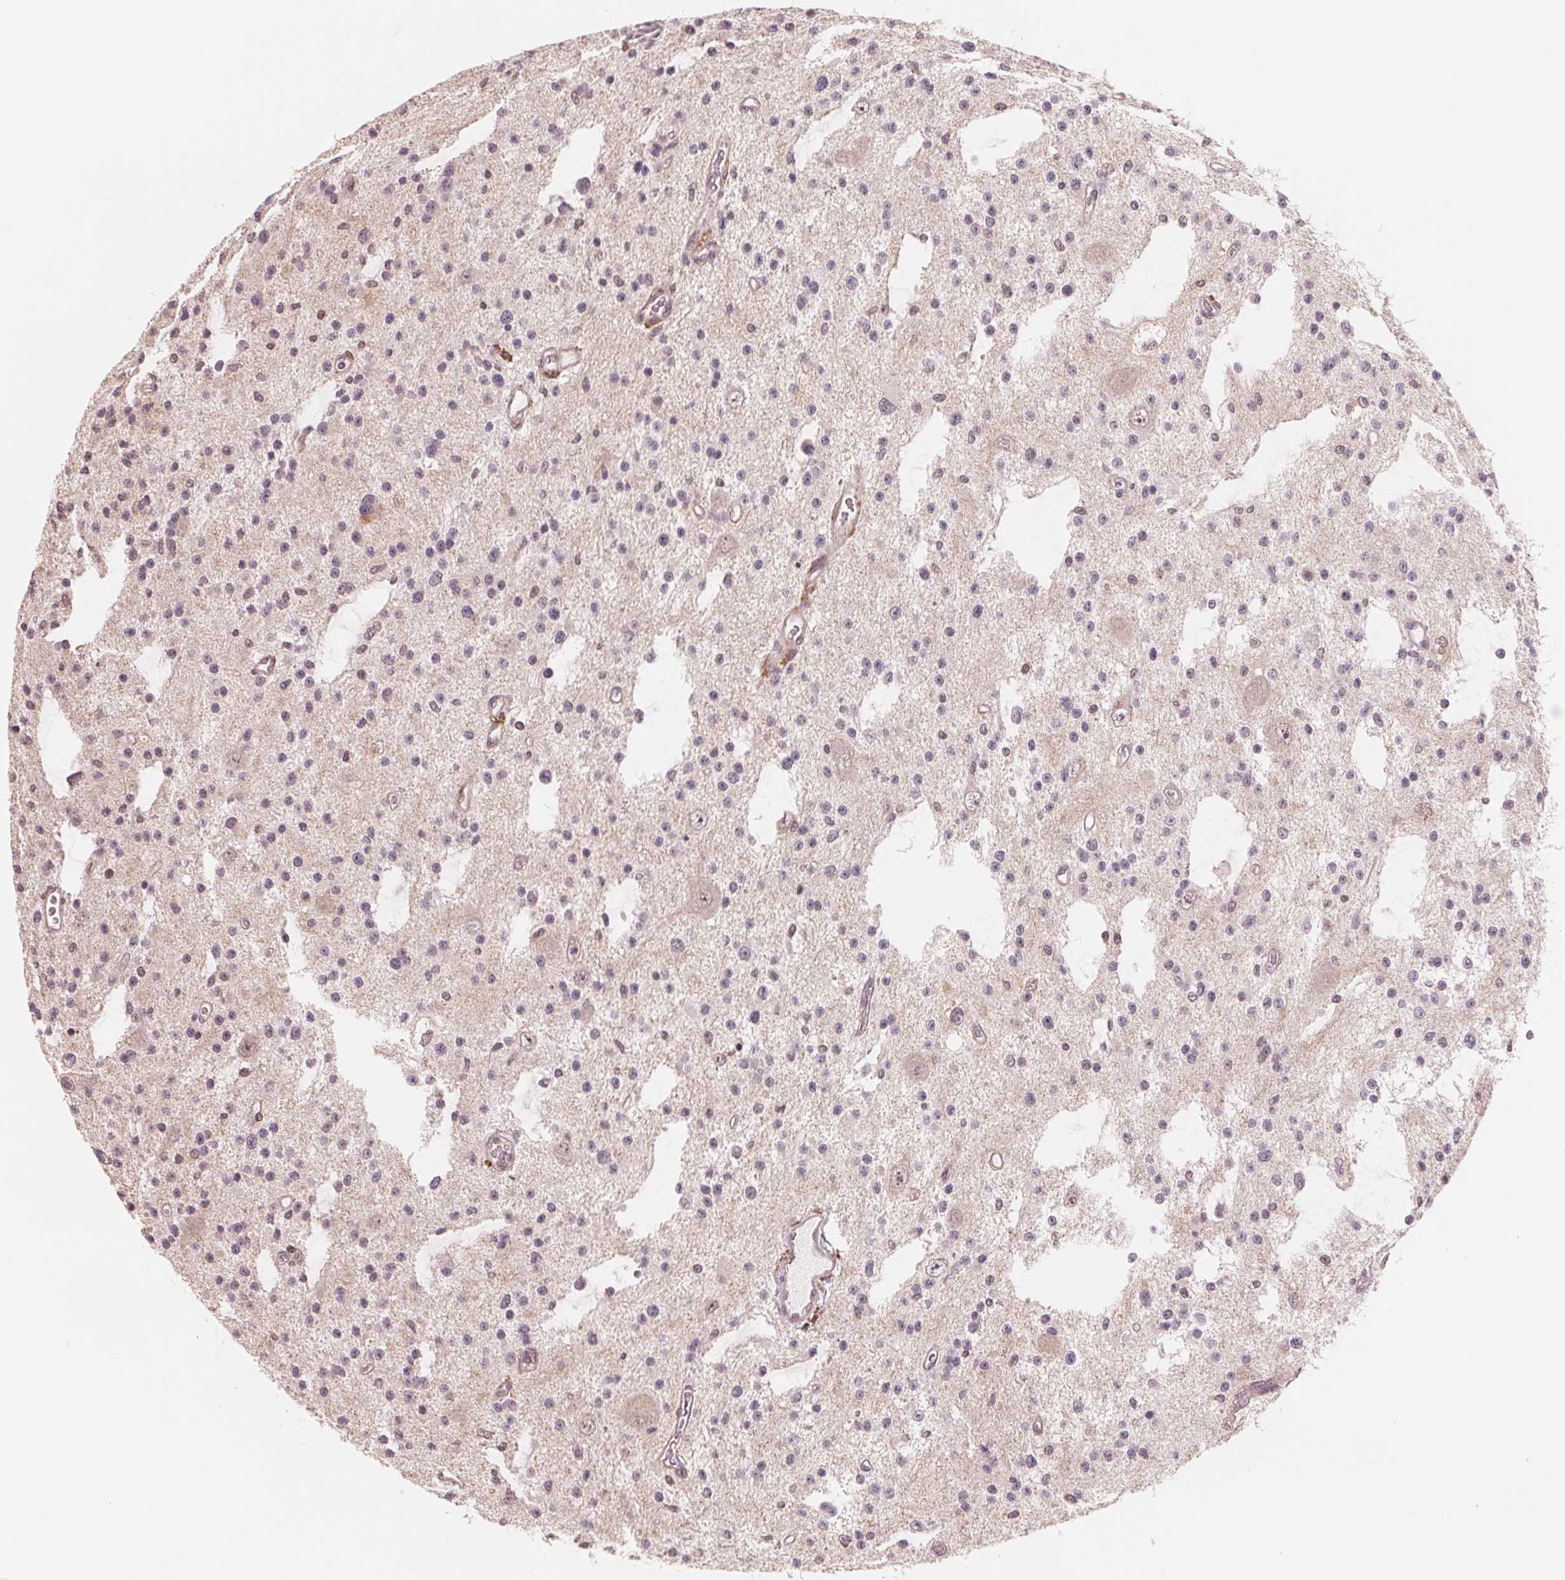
{"staining": {"intensity": "negative", "quantity": "none", "location": "none"}, "tissue": "glioma", "cell_type": "Tumor cells", "image_type": "cancer", "snomed": [{"axis": "morphology", "description": "Glioma, malignant, Low grade"}, {"axis": "topography", "description": "Brain"}], "caption": "Tumor cells are negative for brown protein staining in malignant glioma (low-grade).", "gene": "IL9R", "patient": {"sex": "male", "age": 43}}